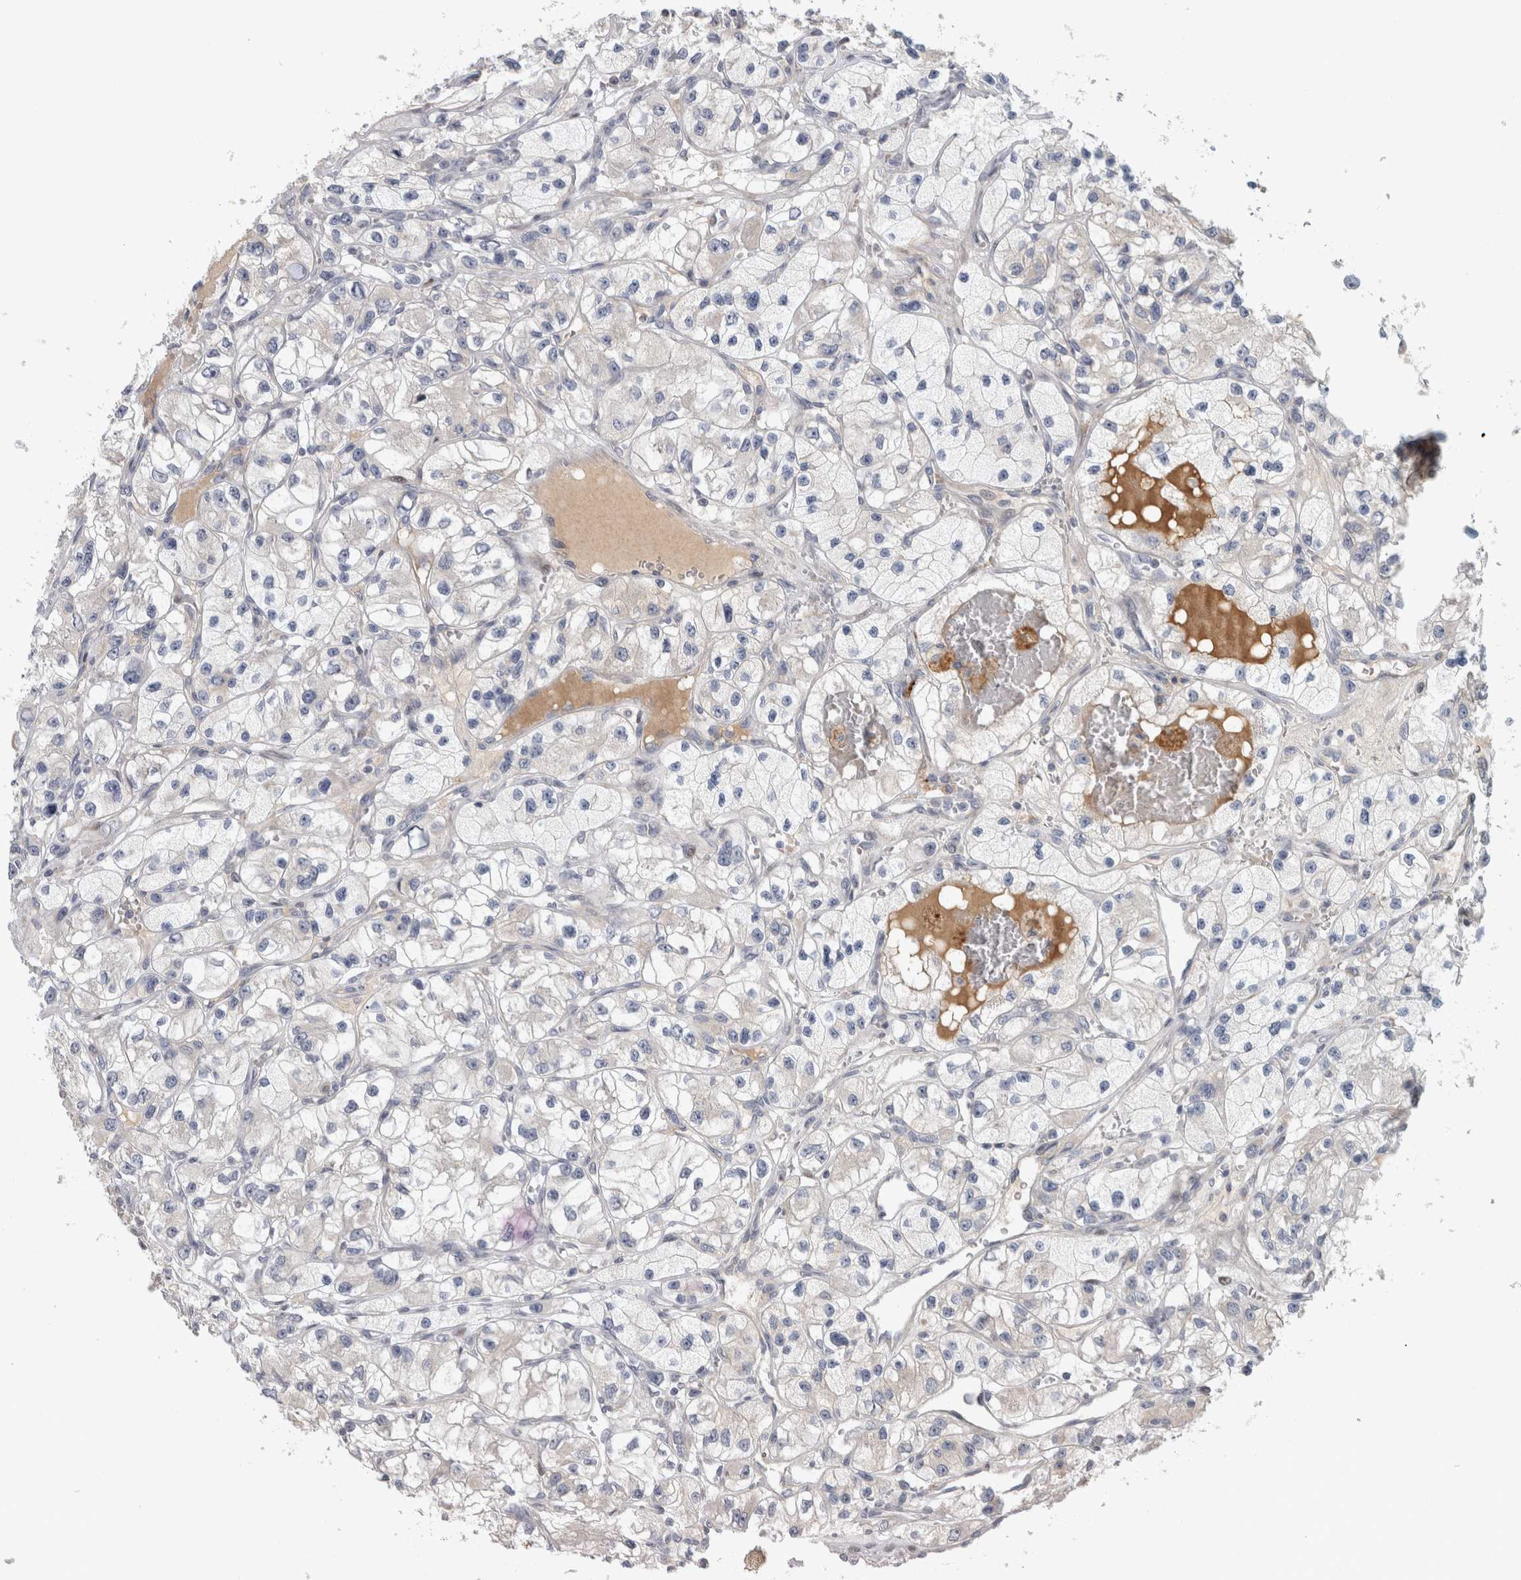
{"staining": {"intensity": "negative", "quantity": "none", "location": "none"}, "tissue": "renal cancer", "cell_type": "Tumor cells", "image_type": "cancer", "snomed": [{"axis": "morphology", "description": "Adenocarcinoma, NOS"}, {"axis": "topography", "description": "Kidney"}], "caption": "Photomicrograph shows no significant protein expression in tumor cells of renal cancer.", "gene": "RBM48", "patient": {"sex": "female", "age": 57}}